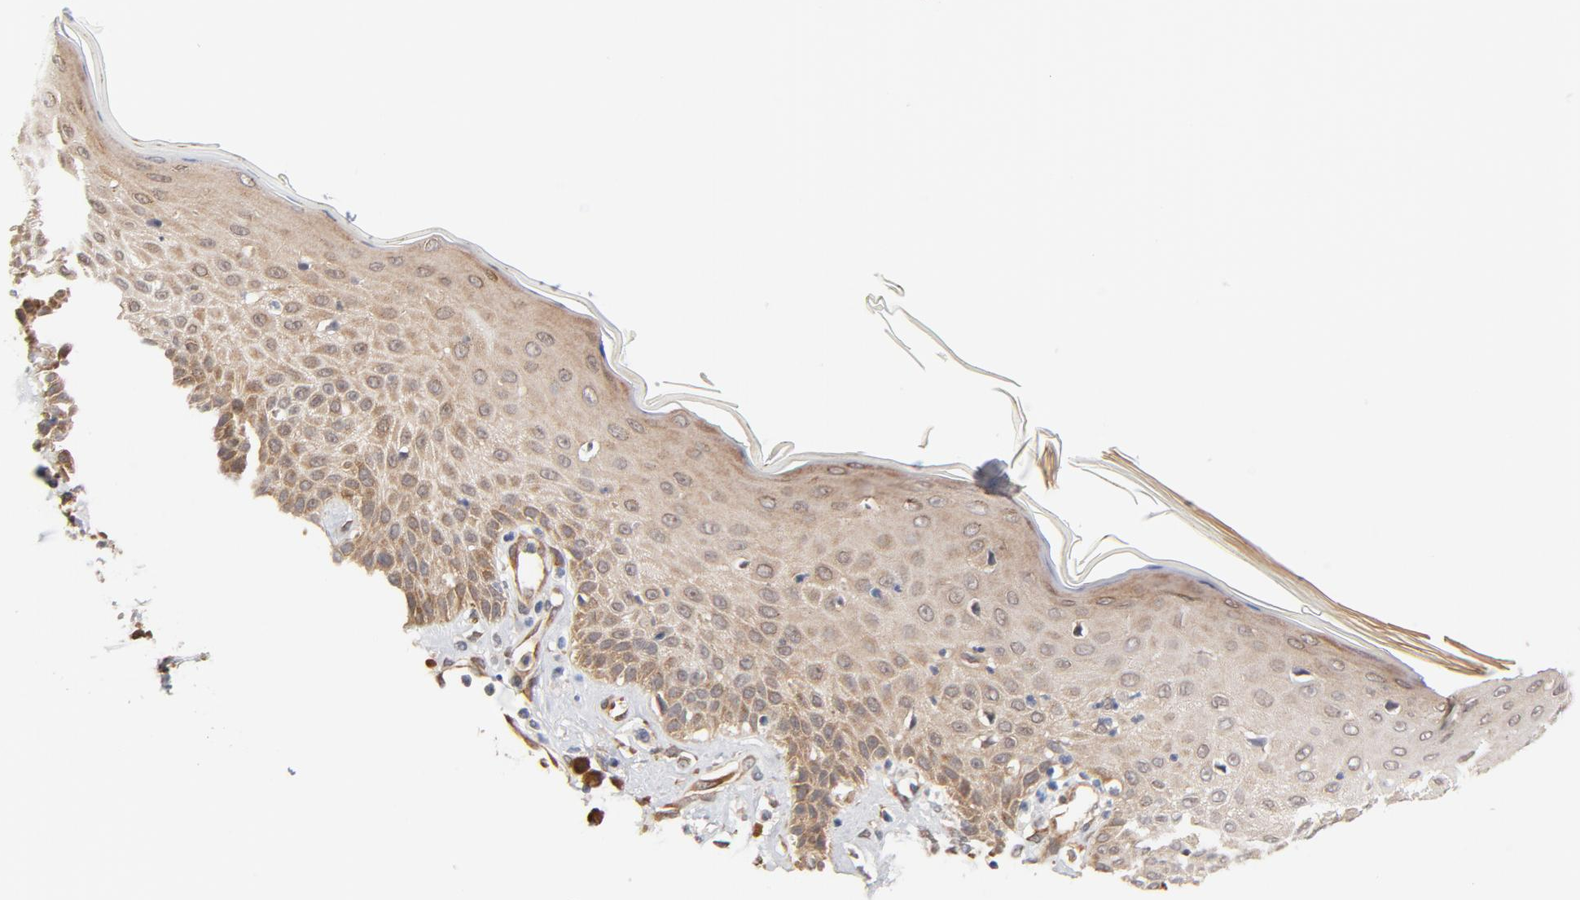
{"staining": {"intensity": "moderate", "quantity": ">75%", "location": "cytoplasmic/membranous"}, "tissue": "skin cancer", "cell_type": "Tumor cells", "image_type": "cancer", "snomed": [{"axis": "morphology", "description": "Squamous cell carcinoma, NOS"}, {"axis": "topography", "description": "Skin"}], "caption": "High-magnification brightfield microscopy of squamous cell carcinoma (skin) stained with DAB (3,3'-diaminobenzidine) (brown) and counterstained with hematoxylin (blue). tumor cells exhibit moderate cytoplasmic/membranous expression is present in approximately>75% of cells. (IHC, brightfield microscopy, high magnification).", "gene": "EIF4E", "patient": {"sex": "female", "age": 59}}